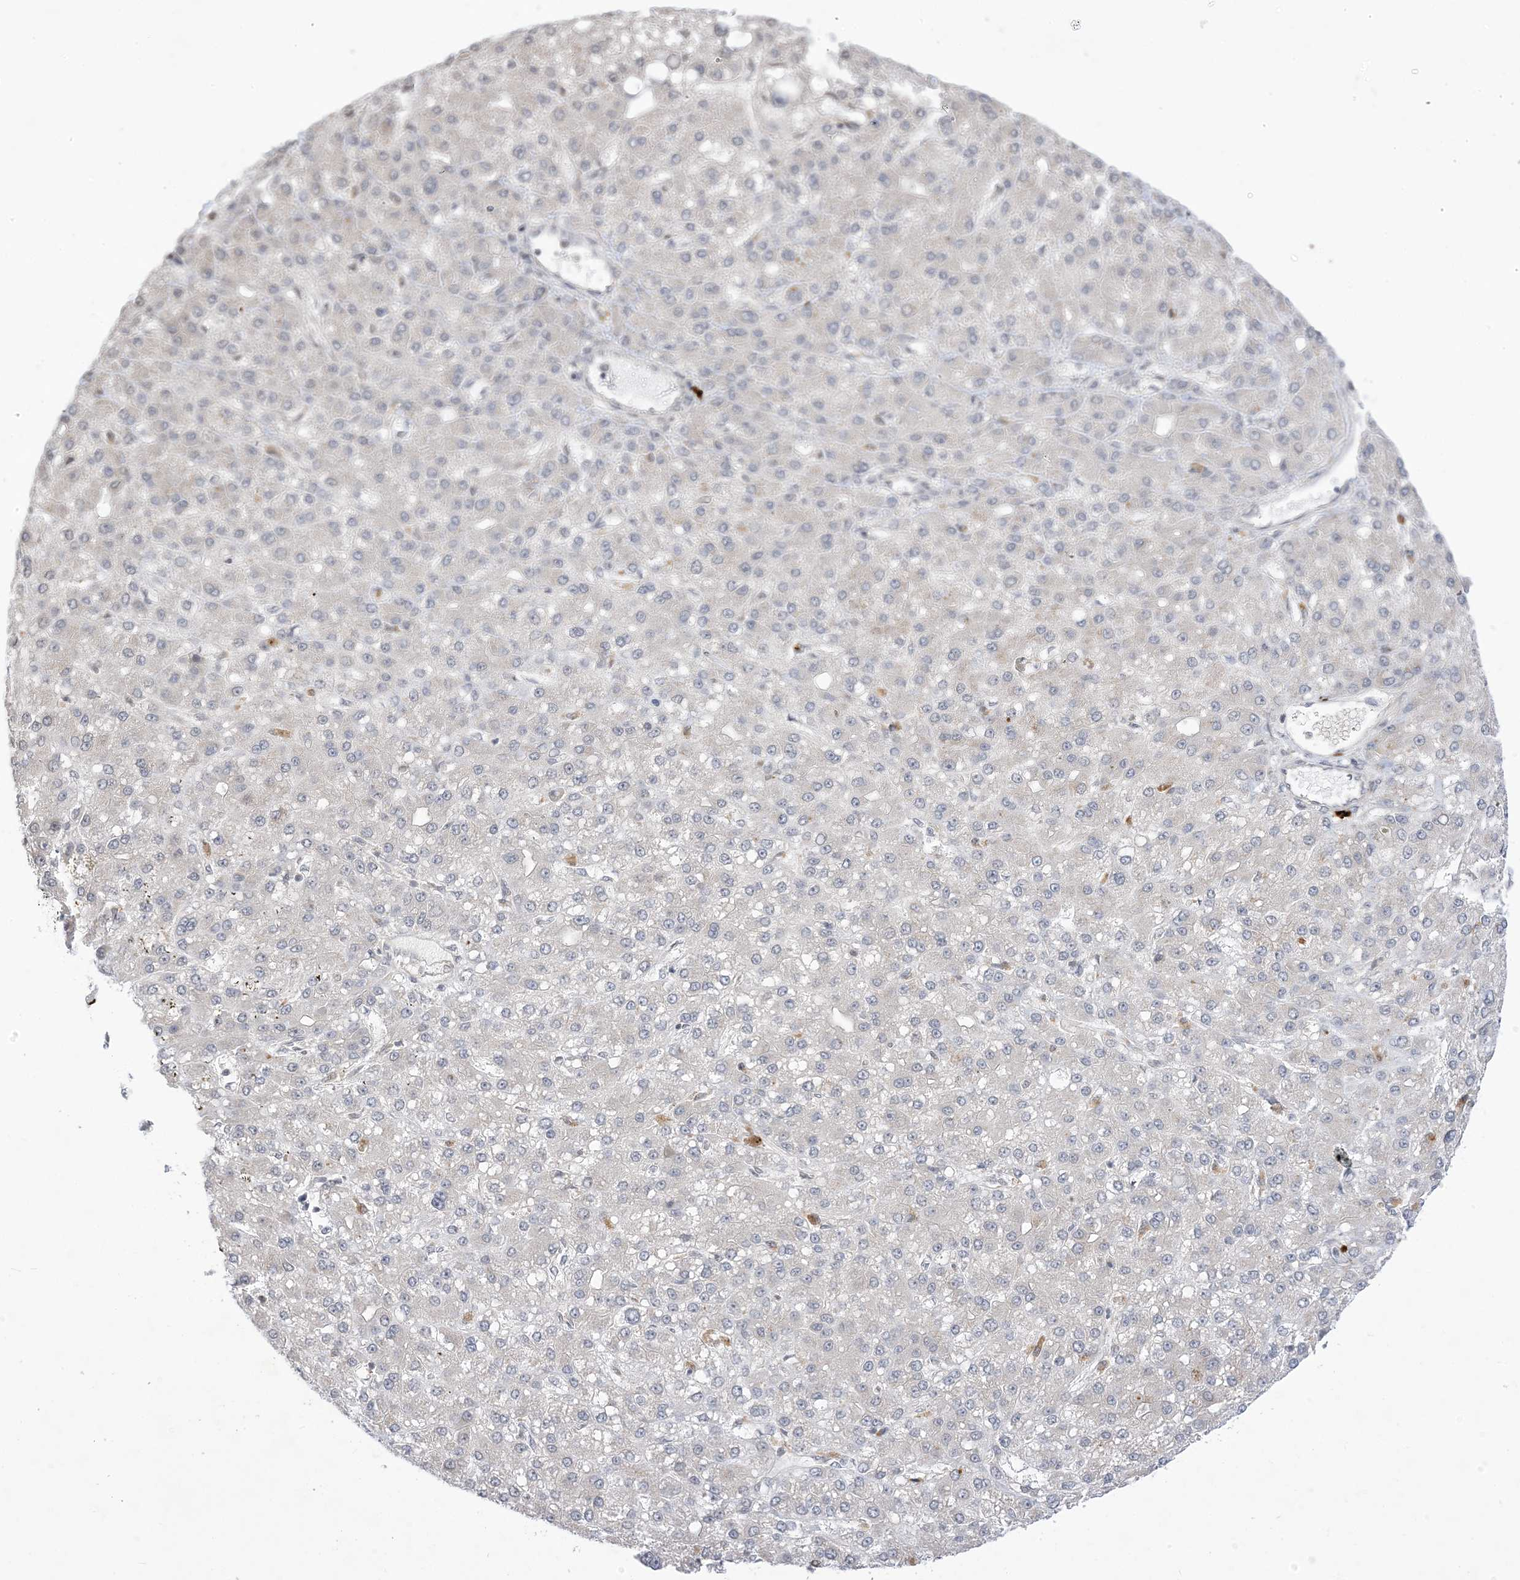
{"staining": {"intensity": "negative", "quantity": "none", "location": "none"}, "tissue": "liver cancer", "cell_type": "Tumor cells", "image_type": "cancer", "snomed": [{"axis": "morphology", "description": "Carcinoma, Hepatocellular, NOS"}, {"axis": "topography", "description": "Liver"}], "caption": "Liver cancer (hepatocellular carcinoma) was stained to show a protein in brown. There is no significant expression in tumor cells. (Stains: DAB (3,3'-diaminobenzidine) immunohistochemistry with hematoxylin counter stain, Microscopy: brightfield microscopy at high magnification).", "gene": "RANBP9", "patient": {"sex": "male", "age": 67}}